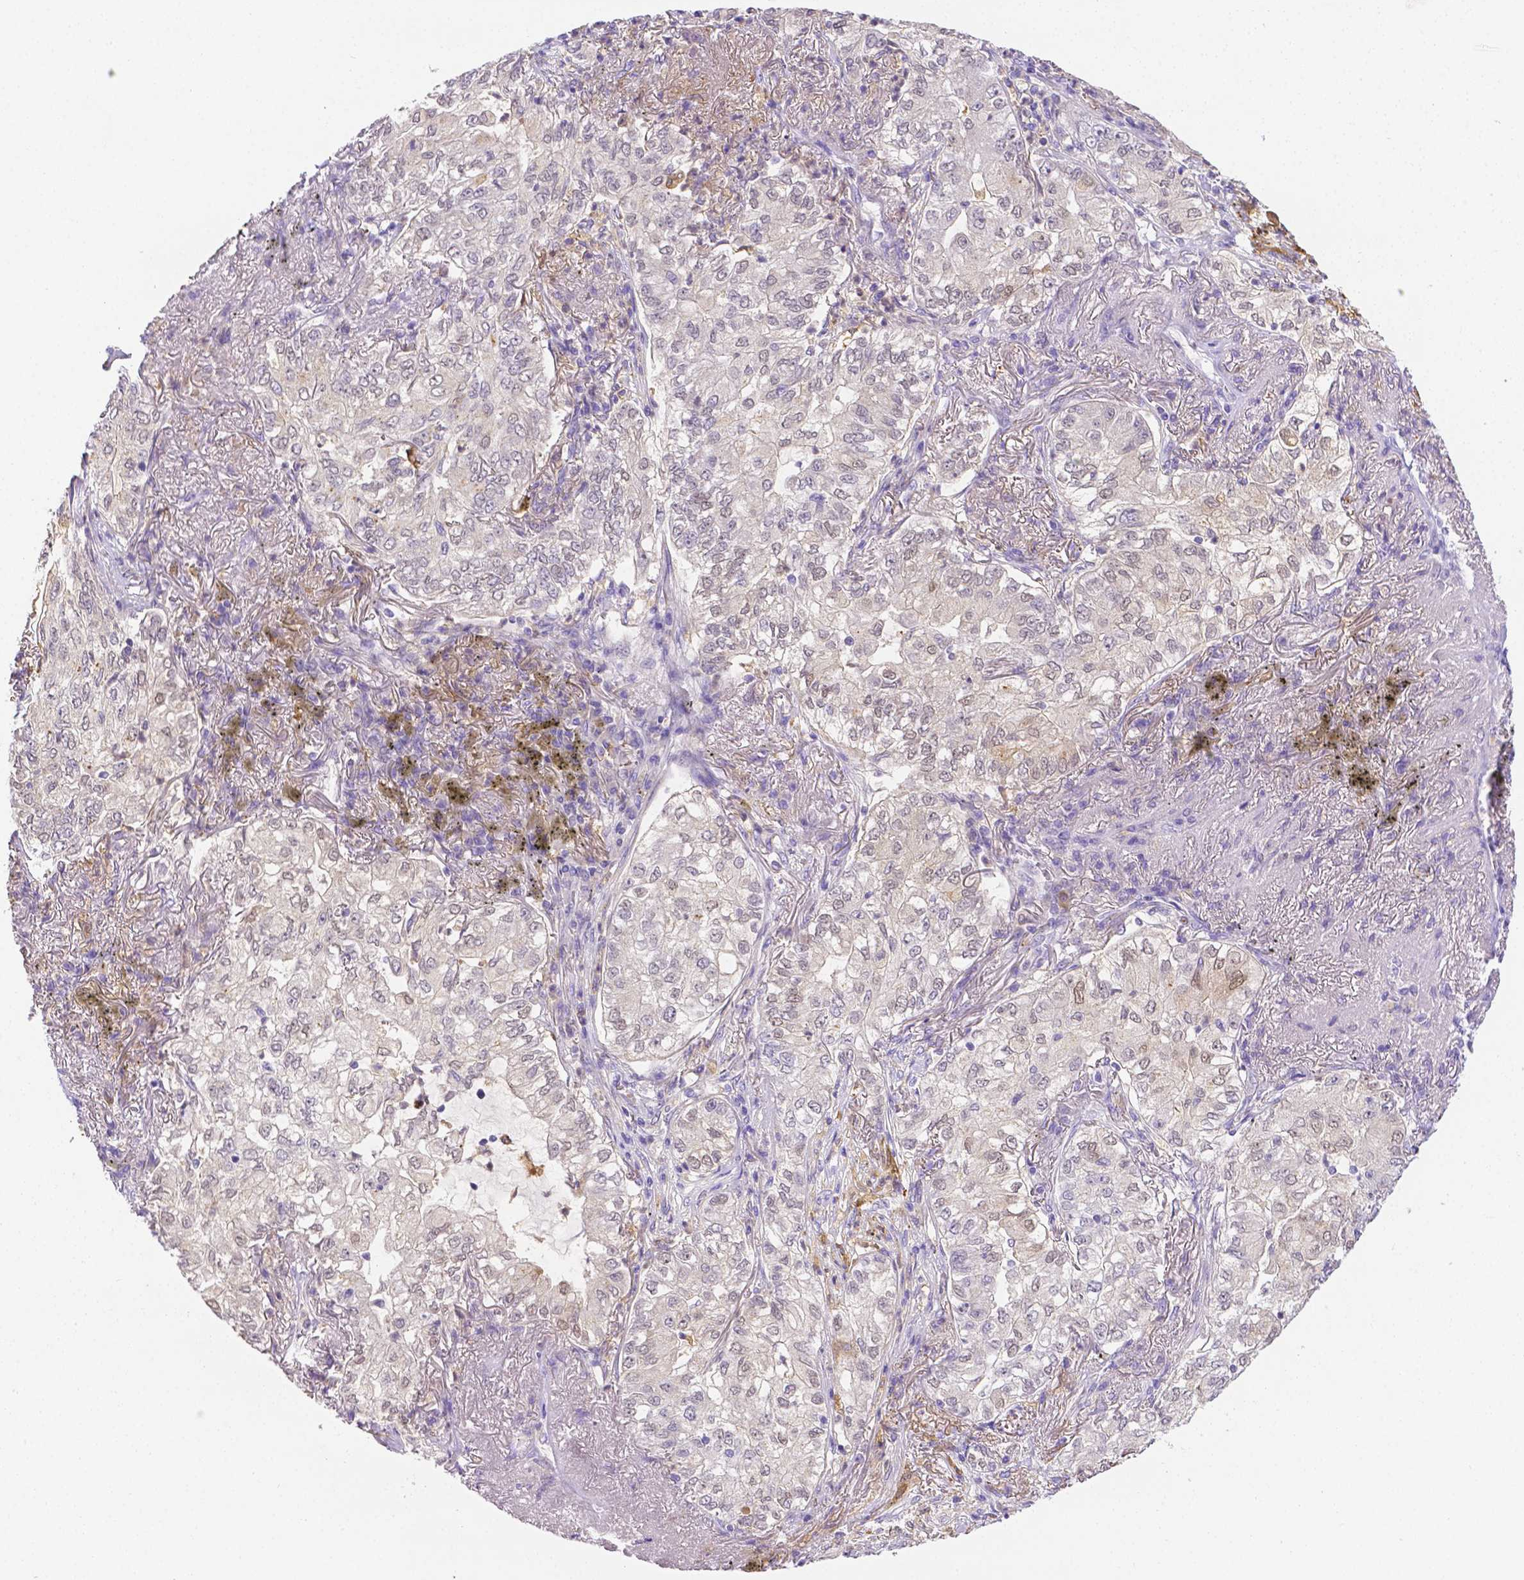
{"staining": {"intensity": "negative", "quantity": "none", "location": "none"}, "tissue": "lung cancer", "cell_type": "Tumor cells", "image_type": "cancer", "snomed": [{"axis": "morphology", "description": "Adenocarcinoma, NOS"}, {"axis": "topography", "description": "Lung"}], "caption": "High power microscopy histopathology image of an immunohistochemistry photomicrograph of lung cancer (adenocarcinoma), revealing no significant positivity in tumor cells.", "gene": "NXPH2", "patient": {"sex": "female", "age": 73}}